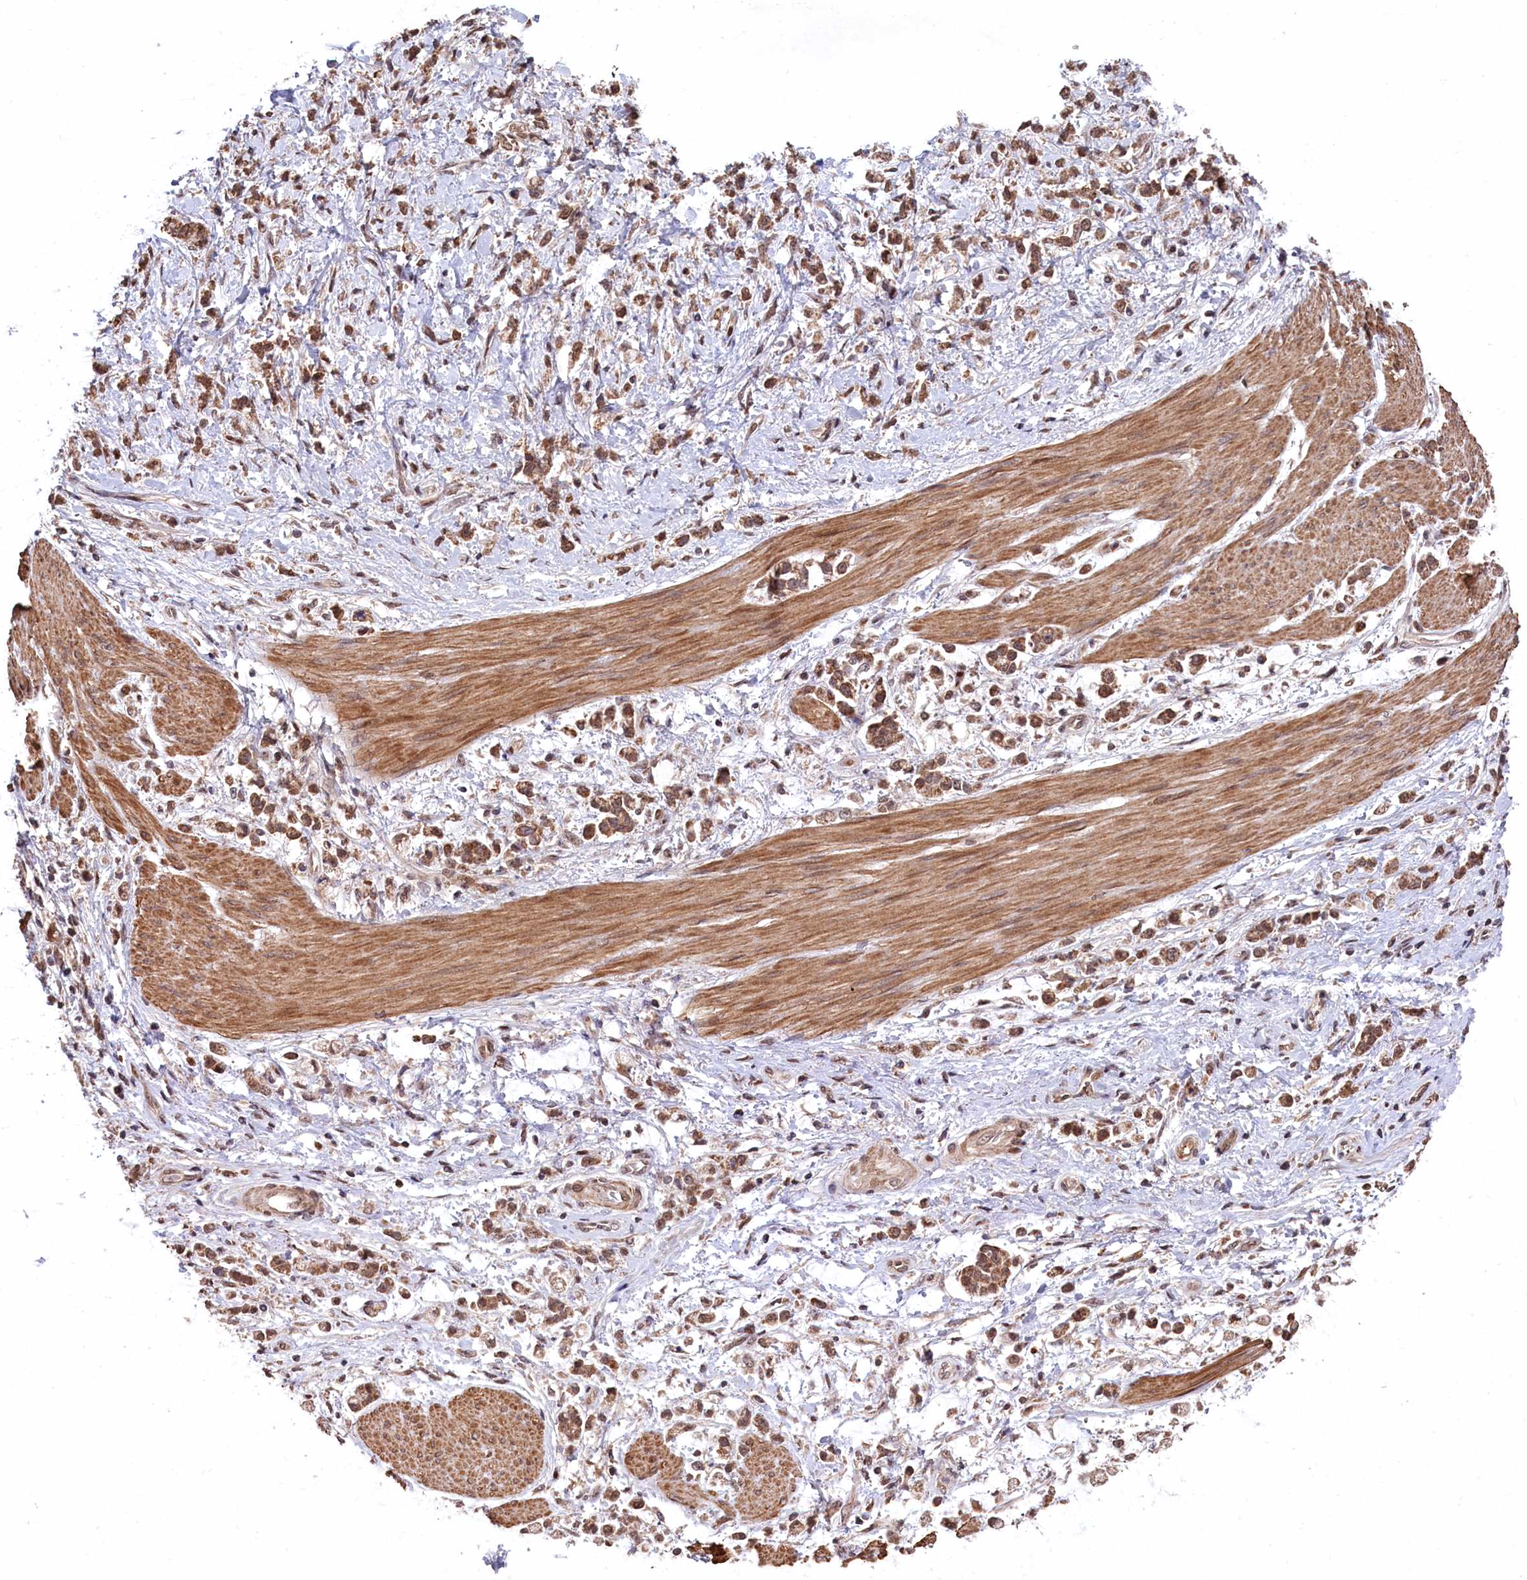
{"staining": {"intensity": "moderate", "quantity": ">75%", "location": "cytoplasmic/membranous"}, "tissue": "stomach cancer", "cell_type": "Tumor cells", "image_type": "cancer", "snomed": [{"axis": "morphology", "description": "Adenocarcinoma, NOS"}, {"axis": "topography", "description": "Stomach"}], "caption": "Tumor cells reveal moderate cytoplasmic/membranous expression in about >75% of cells in stomach cancer. (Brightfield microscopy of DAB IHC at high magnification).", "gene": "CLPX", "patient": {"sex": "female", "age": 60}}